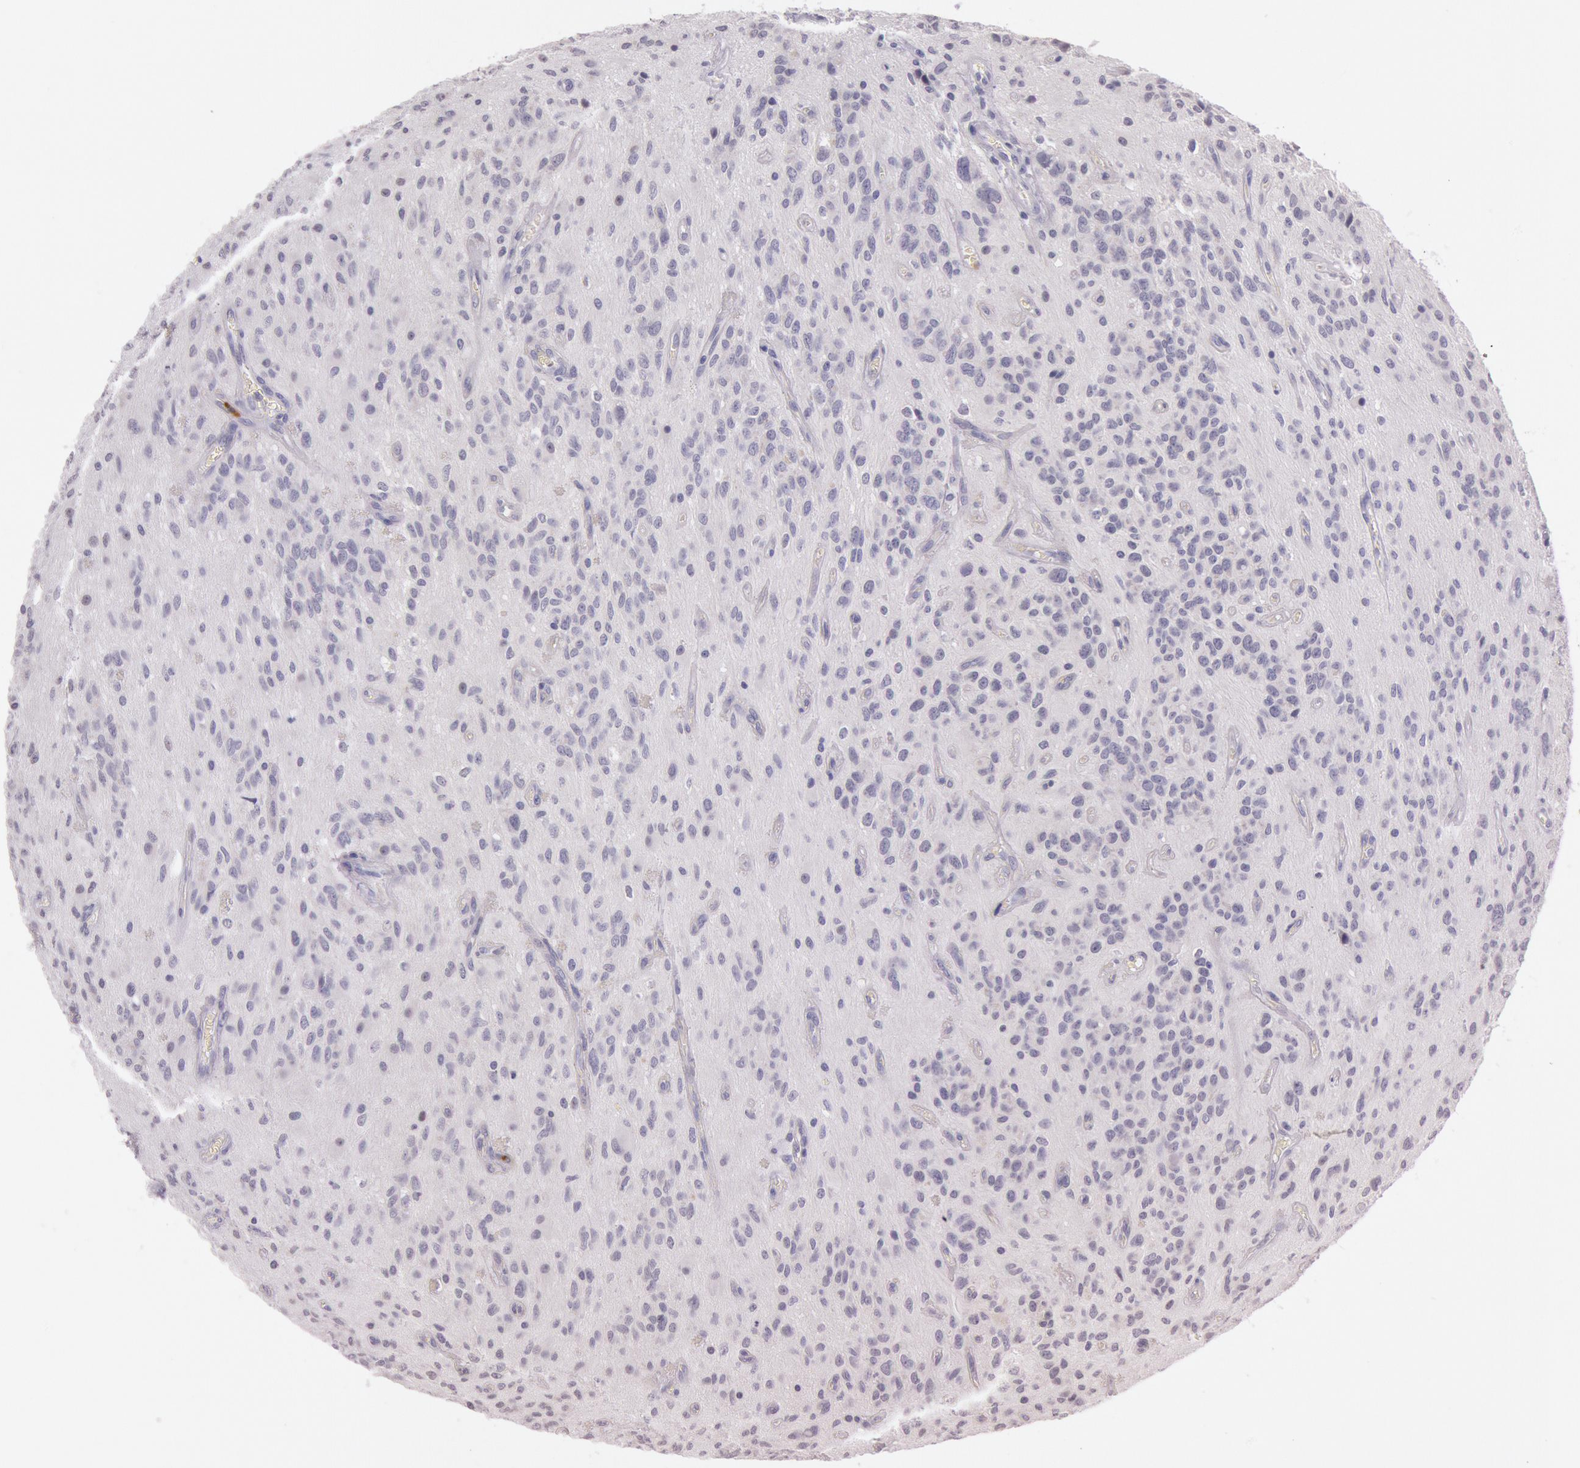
{"staining": {"intensity": "negative", "quantity": "none", "location": "none"}, "tissue": "glioma", "cell_type": "Tumor cells", "image_type": "cancer", "snomed": [{"axis": "morphology", "description": "Glioma, malignant, Low grade"}, {"axis": "topography", "description": "Brain"}], "caption": "This photomicrograph is of glioma stained with IHC to label a protein in brown with the nuclei are counter-stained blue. There is no expression in tumor cells.", "gene": "KDM6A", "patient": {"sex": "female", "age": 15}}